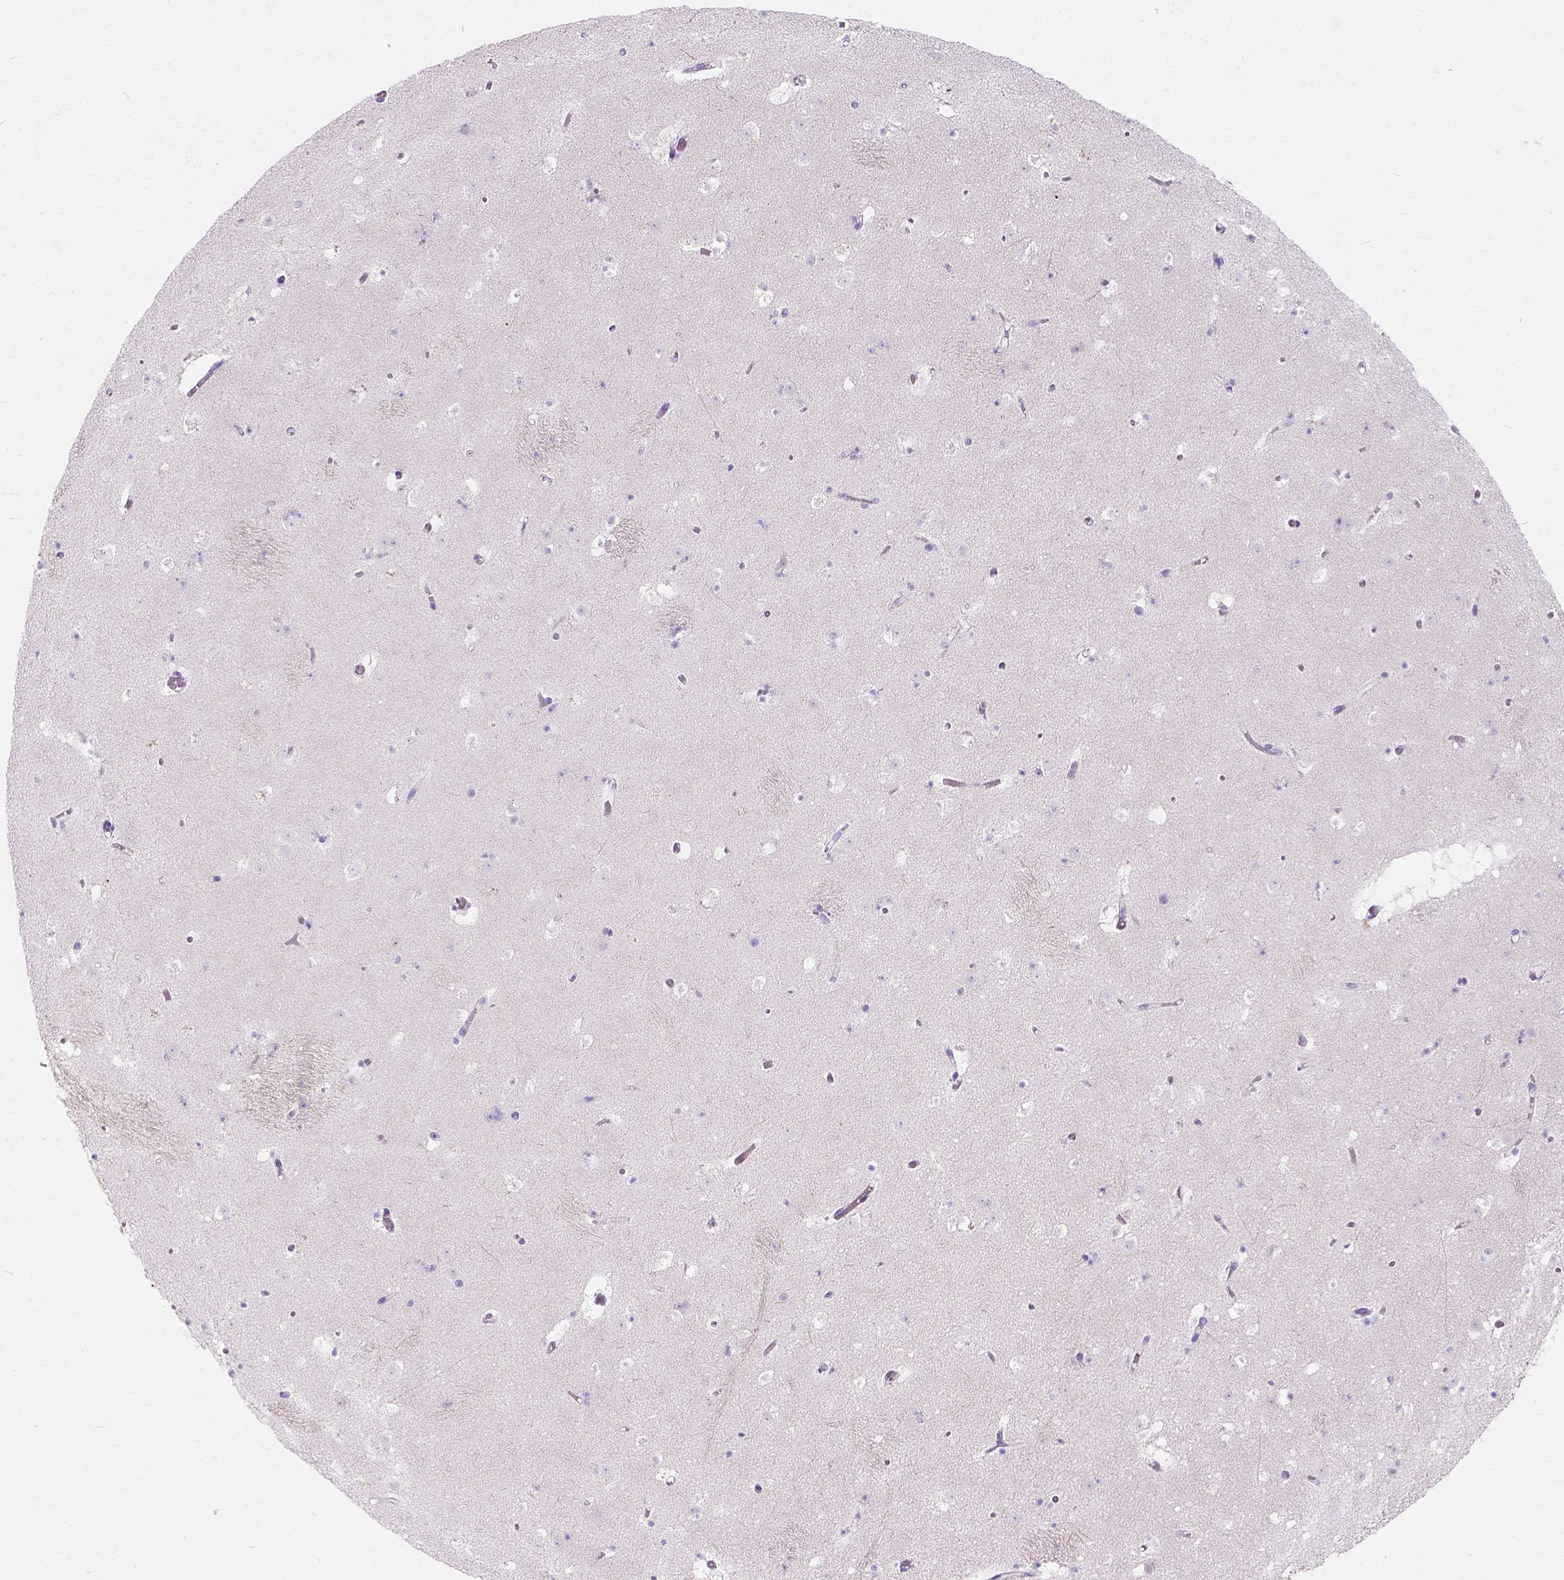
{"staining": {"intensity": "moderate", "quantity": "<25%", "location": "cytoplasmic/membranous"}, "tissue": "caudate", "cell_type": "Glial cells", "image_type": "normal", "snomed": [{"axis": "morphology", "description": "Normal tissue, NOS"}, {"axis": "topography", "description": "Lateral ventricle wall"}], "caption": "Immunohistochemical staining of normal caudate exhibits low levels of moderate cytoplasmic/membranous expression in approximately <25% of glial cells.", "gene": "MYH15", "patient": {"sex": "female", "age": 42}}